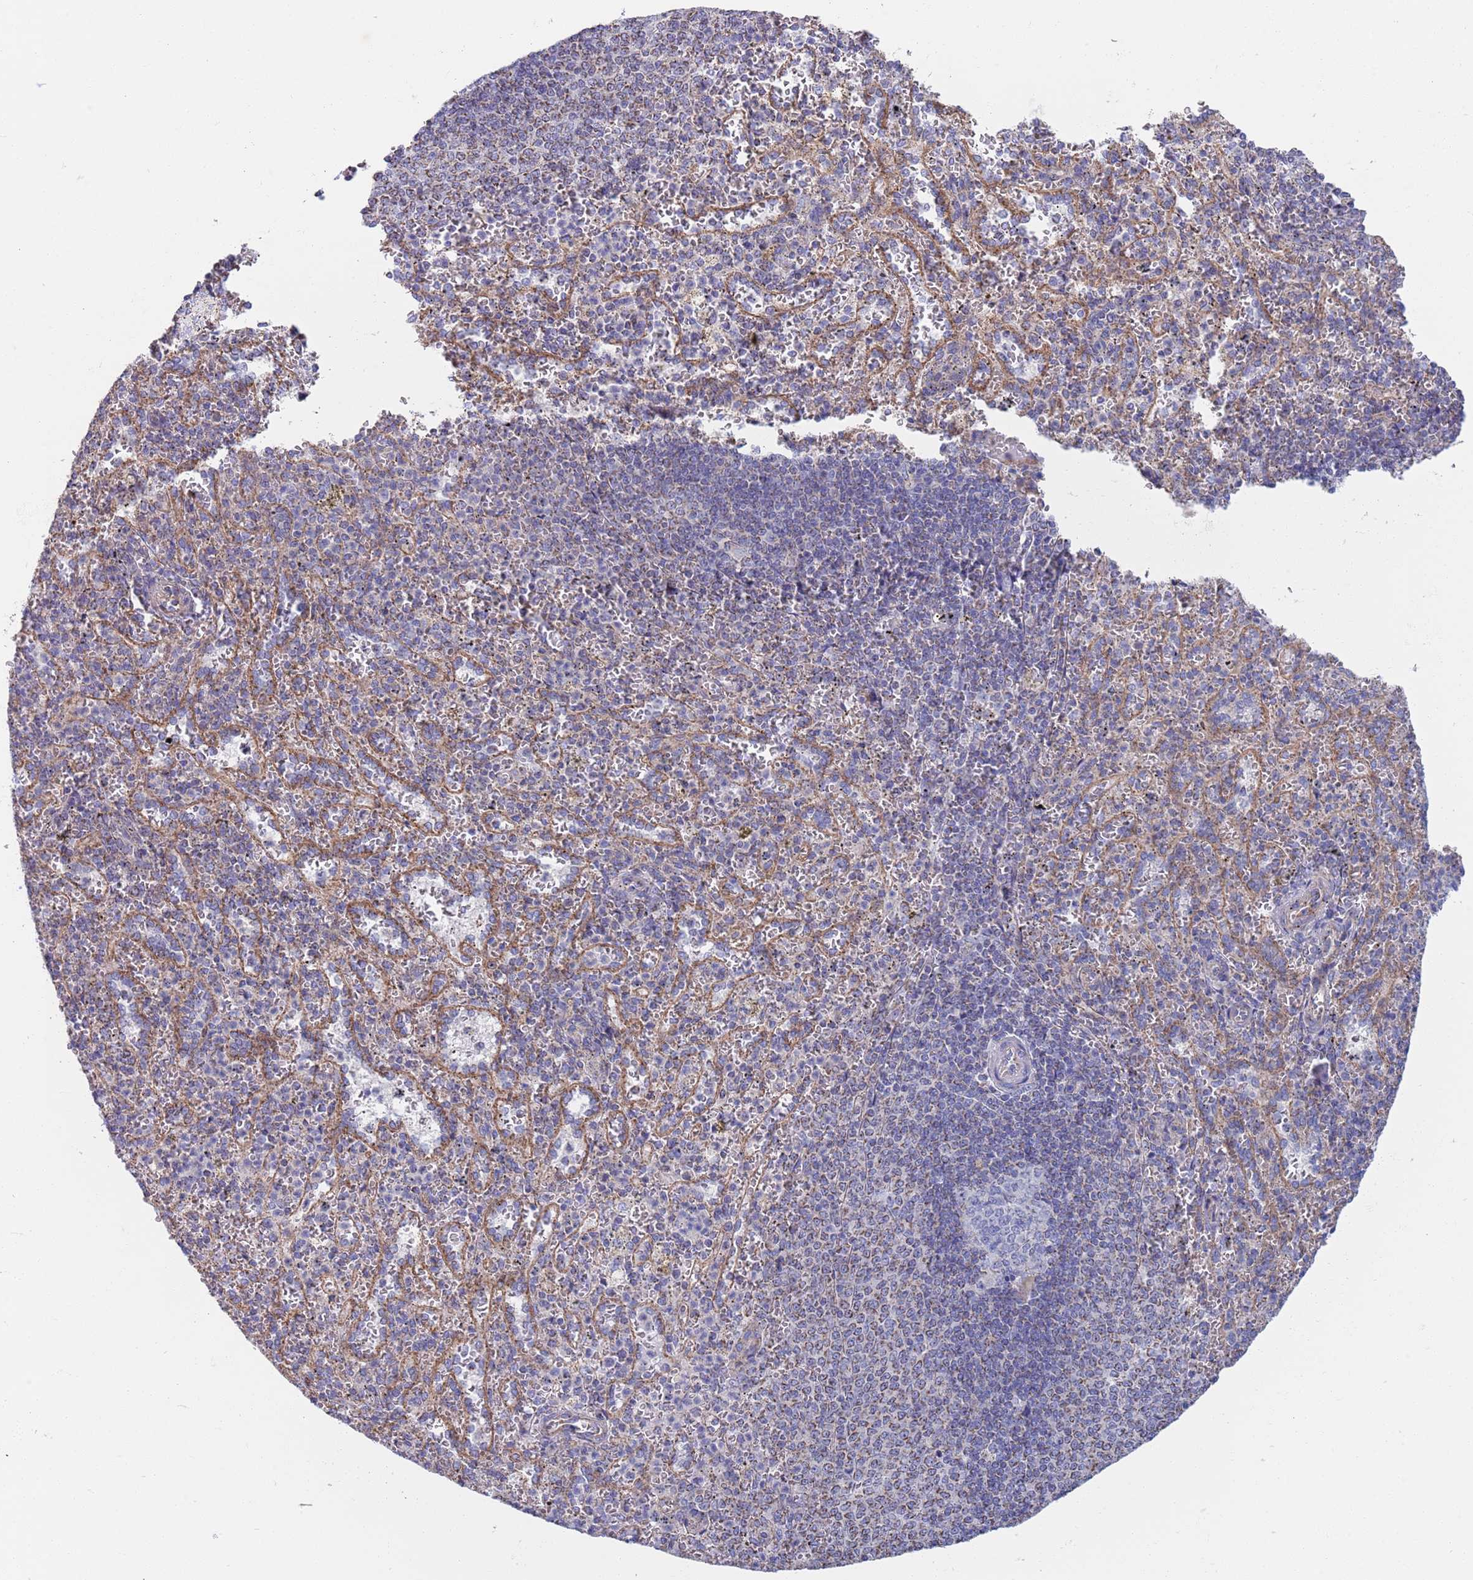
{"staining": {"intensity": "negative", "quantity": "none", "location": "none"}, "tissue": "spleen", "cell_type": "Cells in red pulp", "image_type": "normal", "snomed": [{"axis": "morphology", "description": "Normal tissue, NOS"}, {"axis": "topography", "description": "Spleen"}], "caption": "Immunohistochemistry of benign spleen exhibits no positivity in cells in red pulp. (DAB immunohistochemistry visualized using brightfield microscopy, high magnification).", "gene": "PWWP3A", "patient": {"sex": "female", "age": 21}}